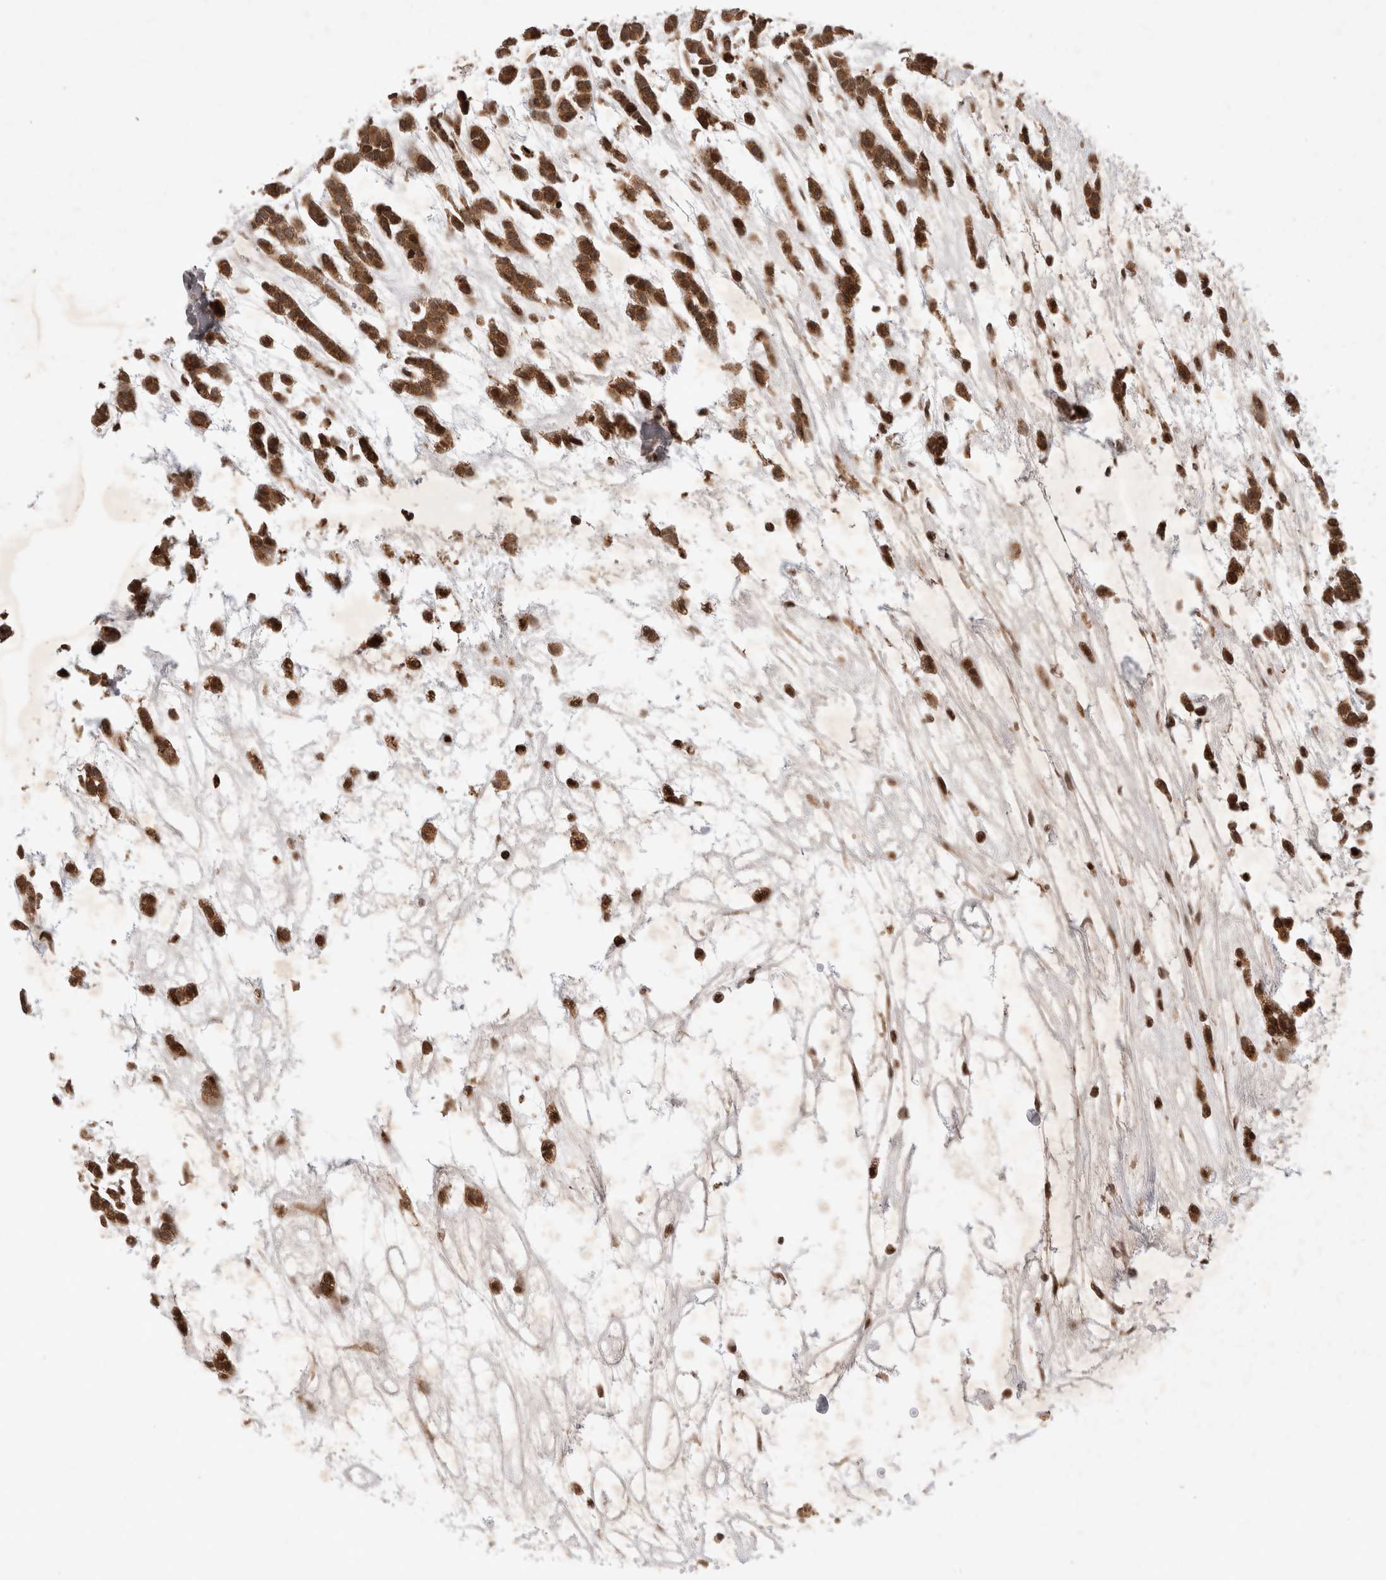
{"staining": {"intensity": "moderate", "quantity": ">75%", "location": "cytoplasmic/membranous"}, "tissue": "head and neck cancer", "cell_type": "Tumor cells", "image_type": "cancer", "snomed": [{"axis": "morphology", "description": "Adenocarcinoma, NOS"}, {"axis": "morphology", "description": "Adenoma, NOS"}, {"axis": "topography", "description": "Head-Neck"}], "caption": "An image showing moderate cytoplasmic/membranous expression in about >75% of tumor cells in head and neck cancer, as visualized by brown immunohistochemical staining.", "gene": "FAM221A", "patient": {"sex": "female", "age": 55}}